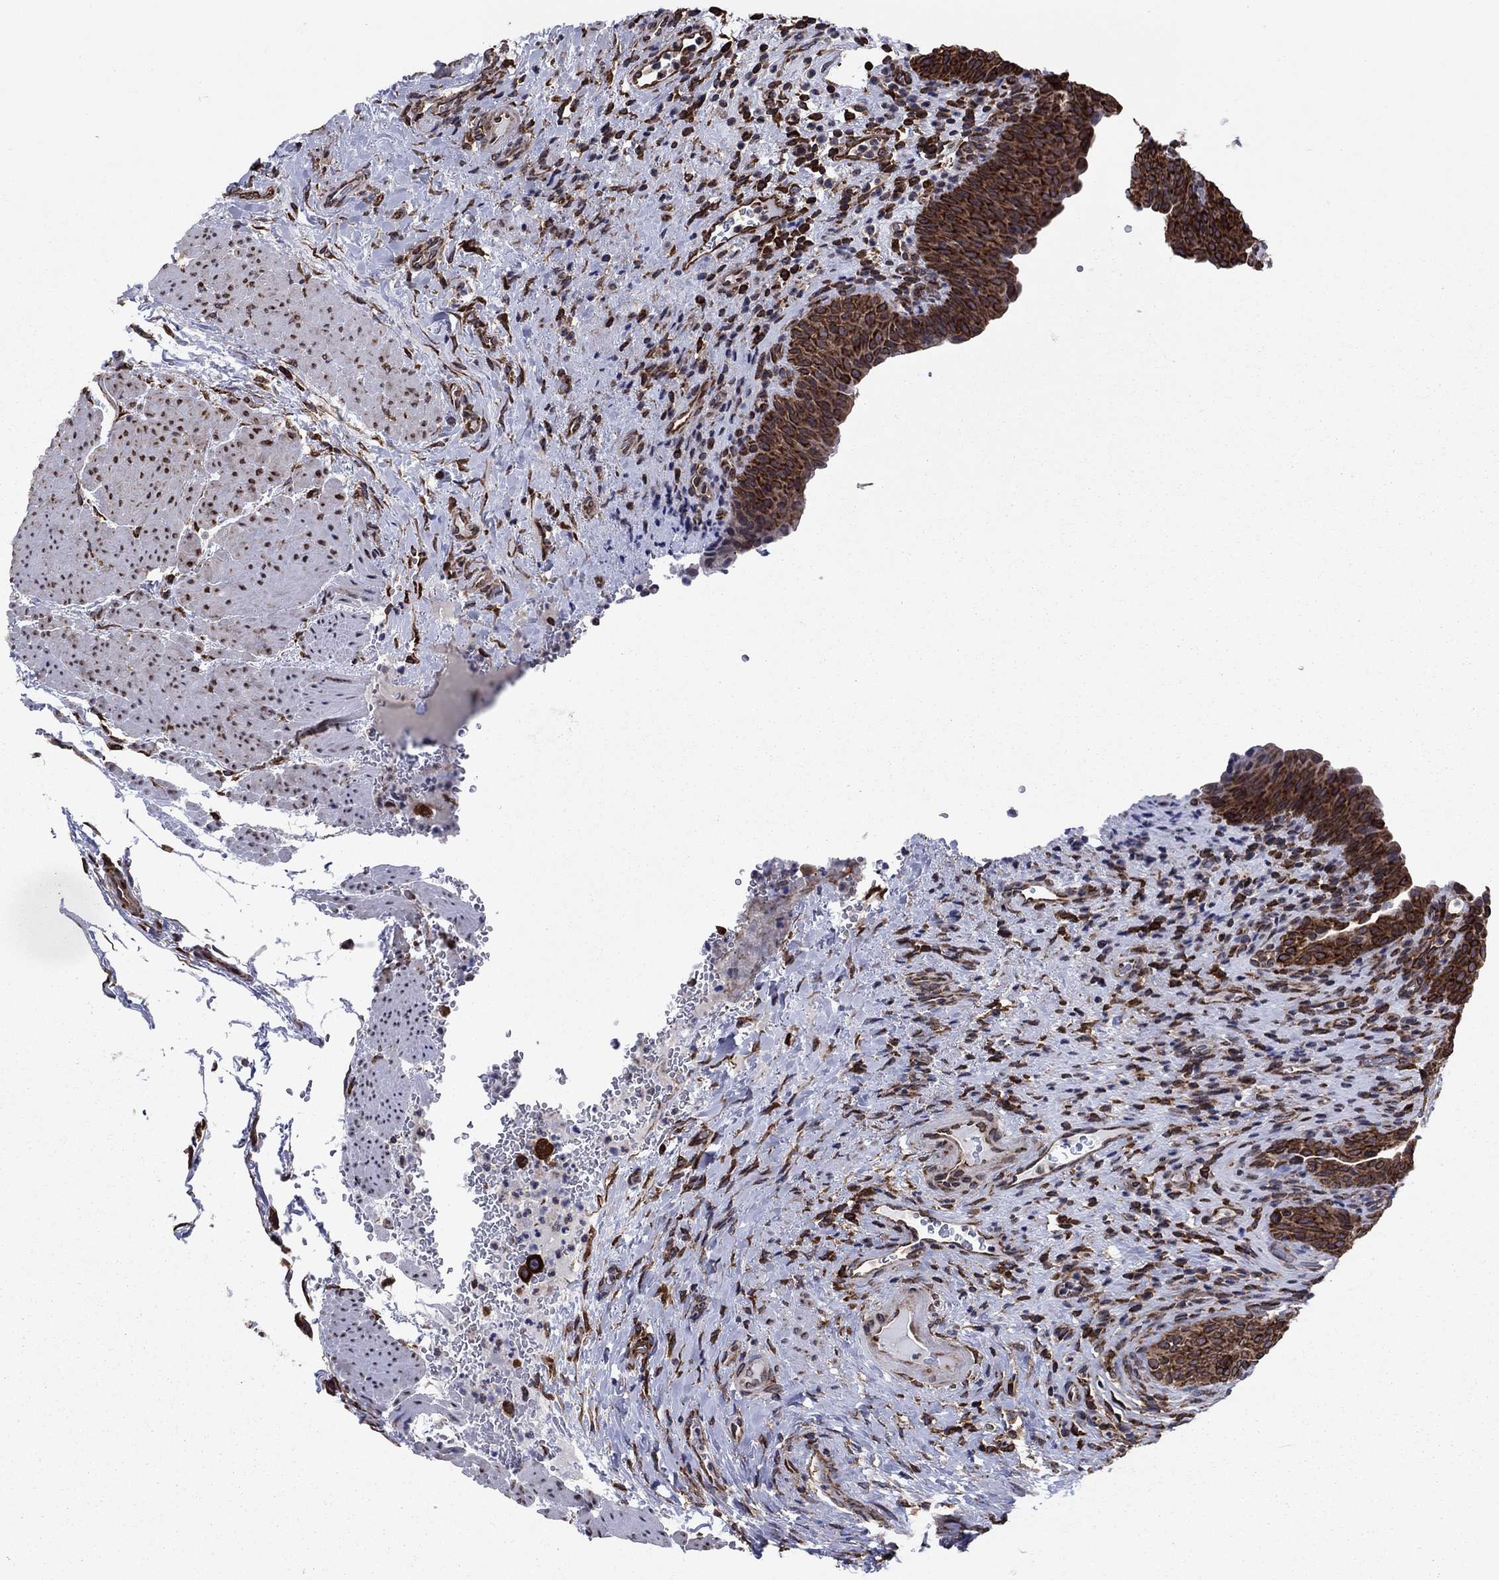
{"staining": {"intensity": "strong", "quantity": ">75%", "location": "cytoplasmic/membranous"}, "tissue": "urinary bladder", "cell_type": "Urothelial cells", "image_type": "normal", "snomed": [{"axis": "morphology", "description": "Normal tissue, NOS"}, {"axis": "topography", "description": "Urinary bladder"}], "caption": "High-power microscopy captured an immunohistochemistry image of unremarkable urinary bladder, revealing strong cytoplasmic/membranous staining in approximately >75% of urothelial cells. (DAB (3,3'-diaminobenzidine) IHC, brown staining for protein, blue staining for nuclei).", "gene": "YBX1", "patient": {"sex": "male", "age": 66}}